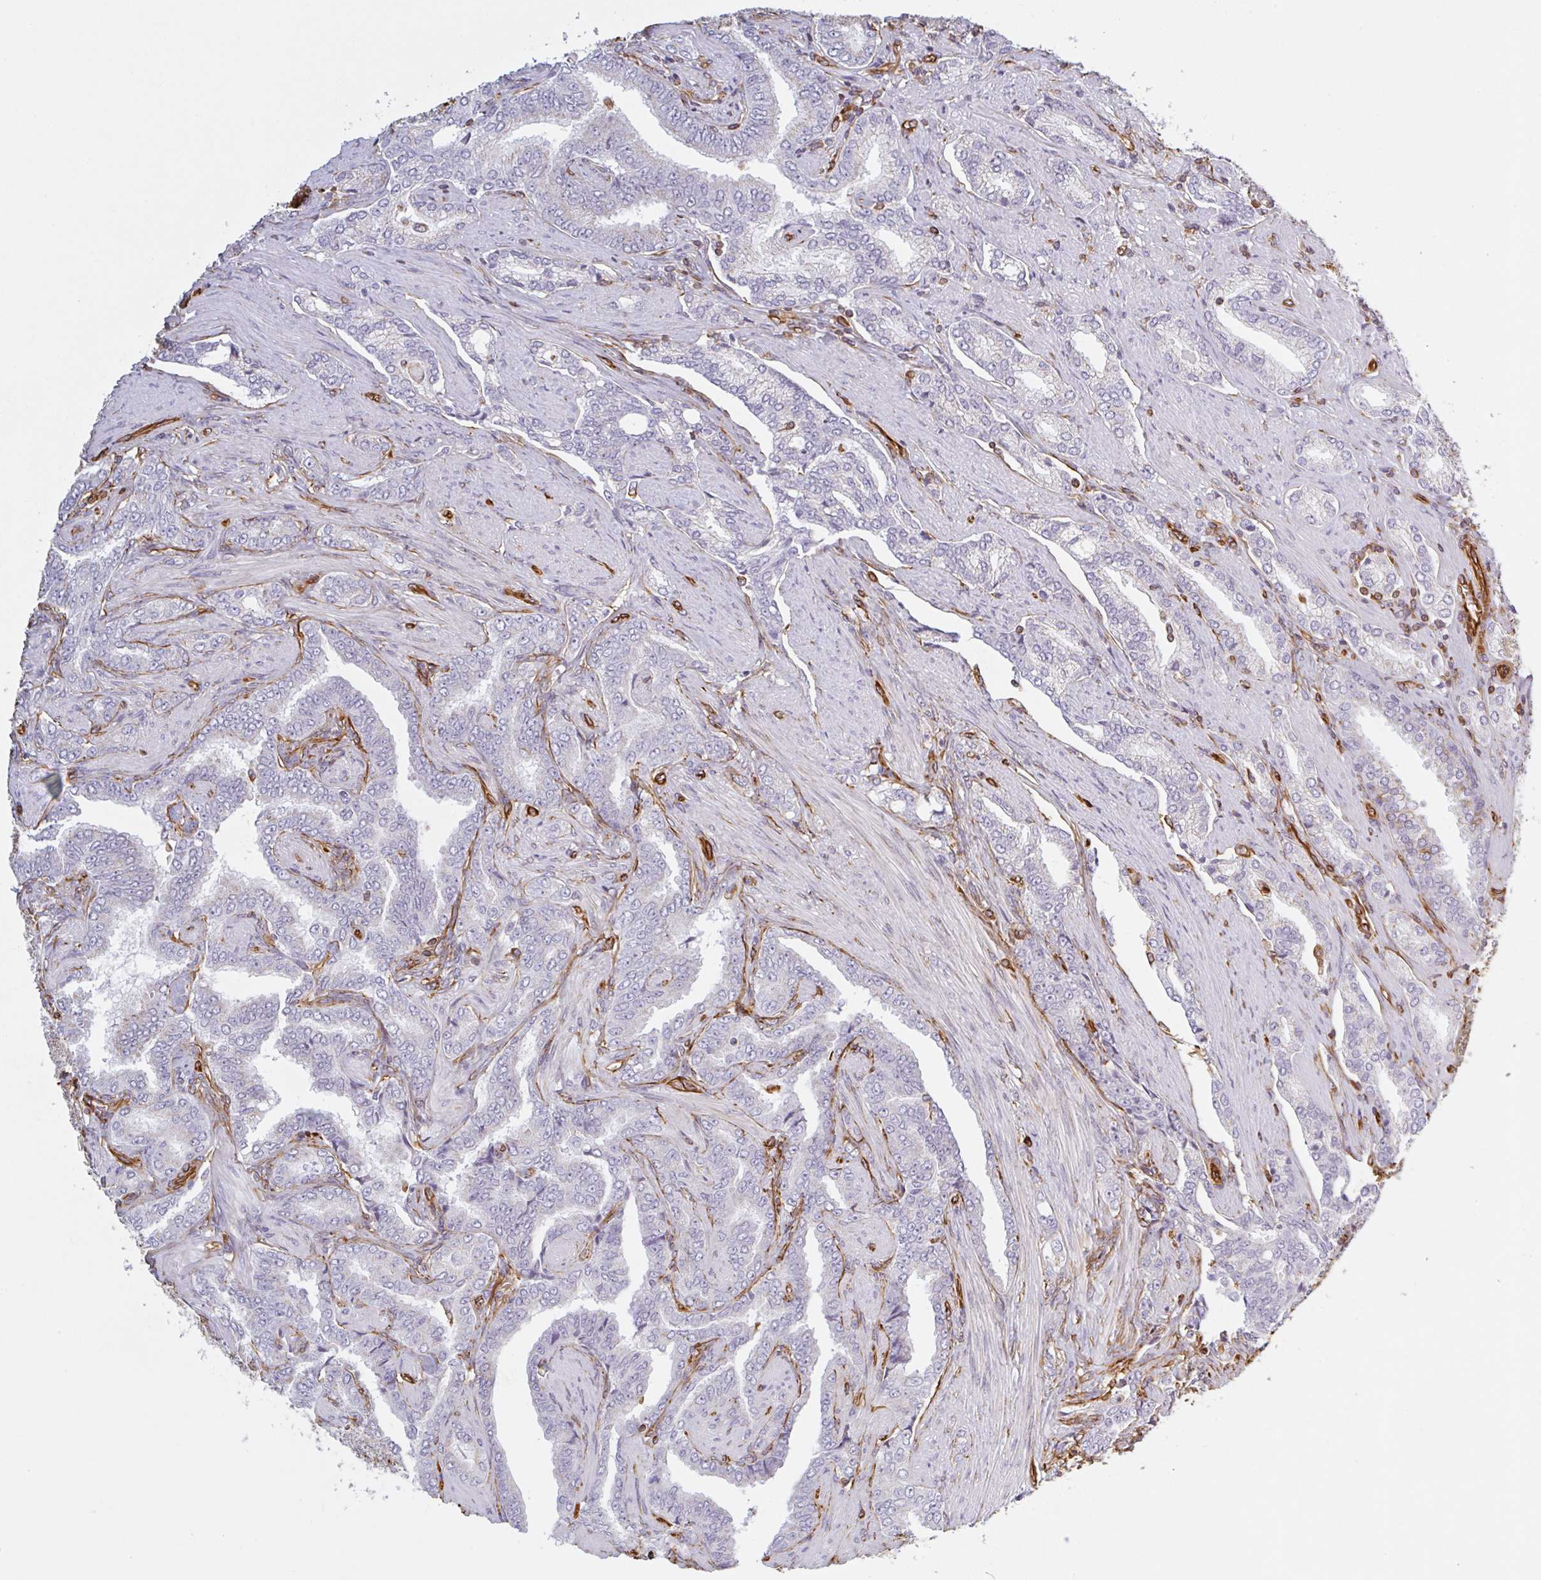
{"staining": {"intensity": "negative", "quantity": "none", "location": "none"}, "tissue": "prostate cancer", "cell_type": "Tumor cells", "image_type": "cancer", "snomed": [{"axis": "morphology", "description": "Adenocarcinoma, High grade"}, {"axis": "topography", "description": "Prostate"}], "caption": "This is a photomicrograph of immunohistochemistry (IHC) staining of prostate high-grade adenocarcinoma, which shows no expression in tumor cells. (DAB IHC visualized using brightfield microscopy, high magnification).", "gene": "PPFIA1", "patient": {"sex": "male", "age": 72}}